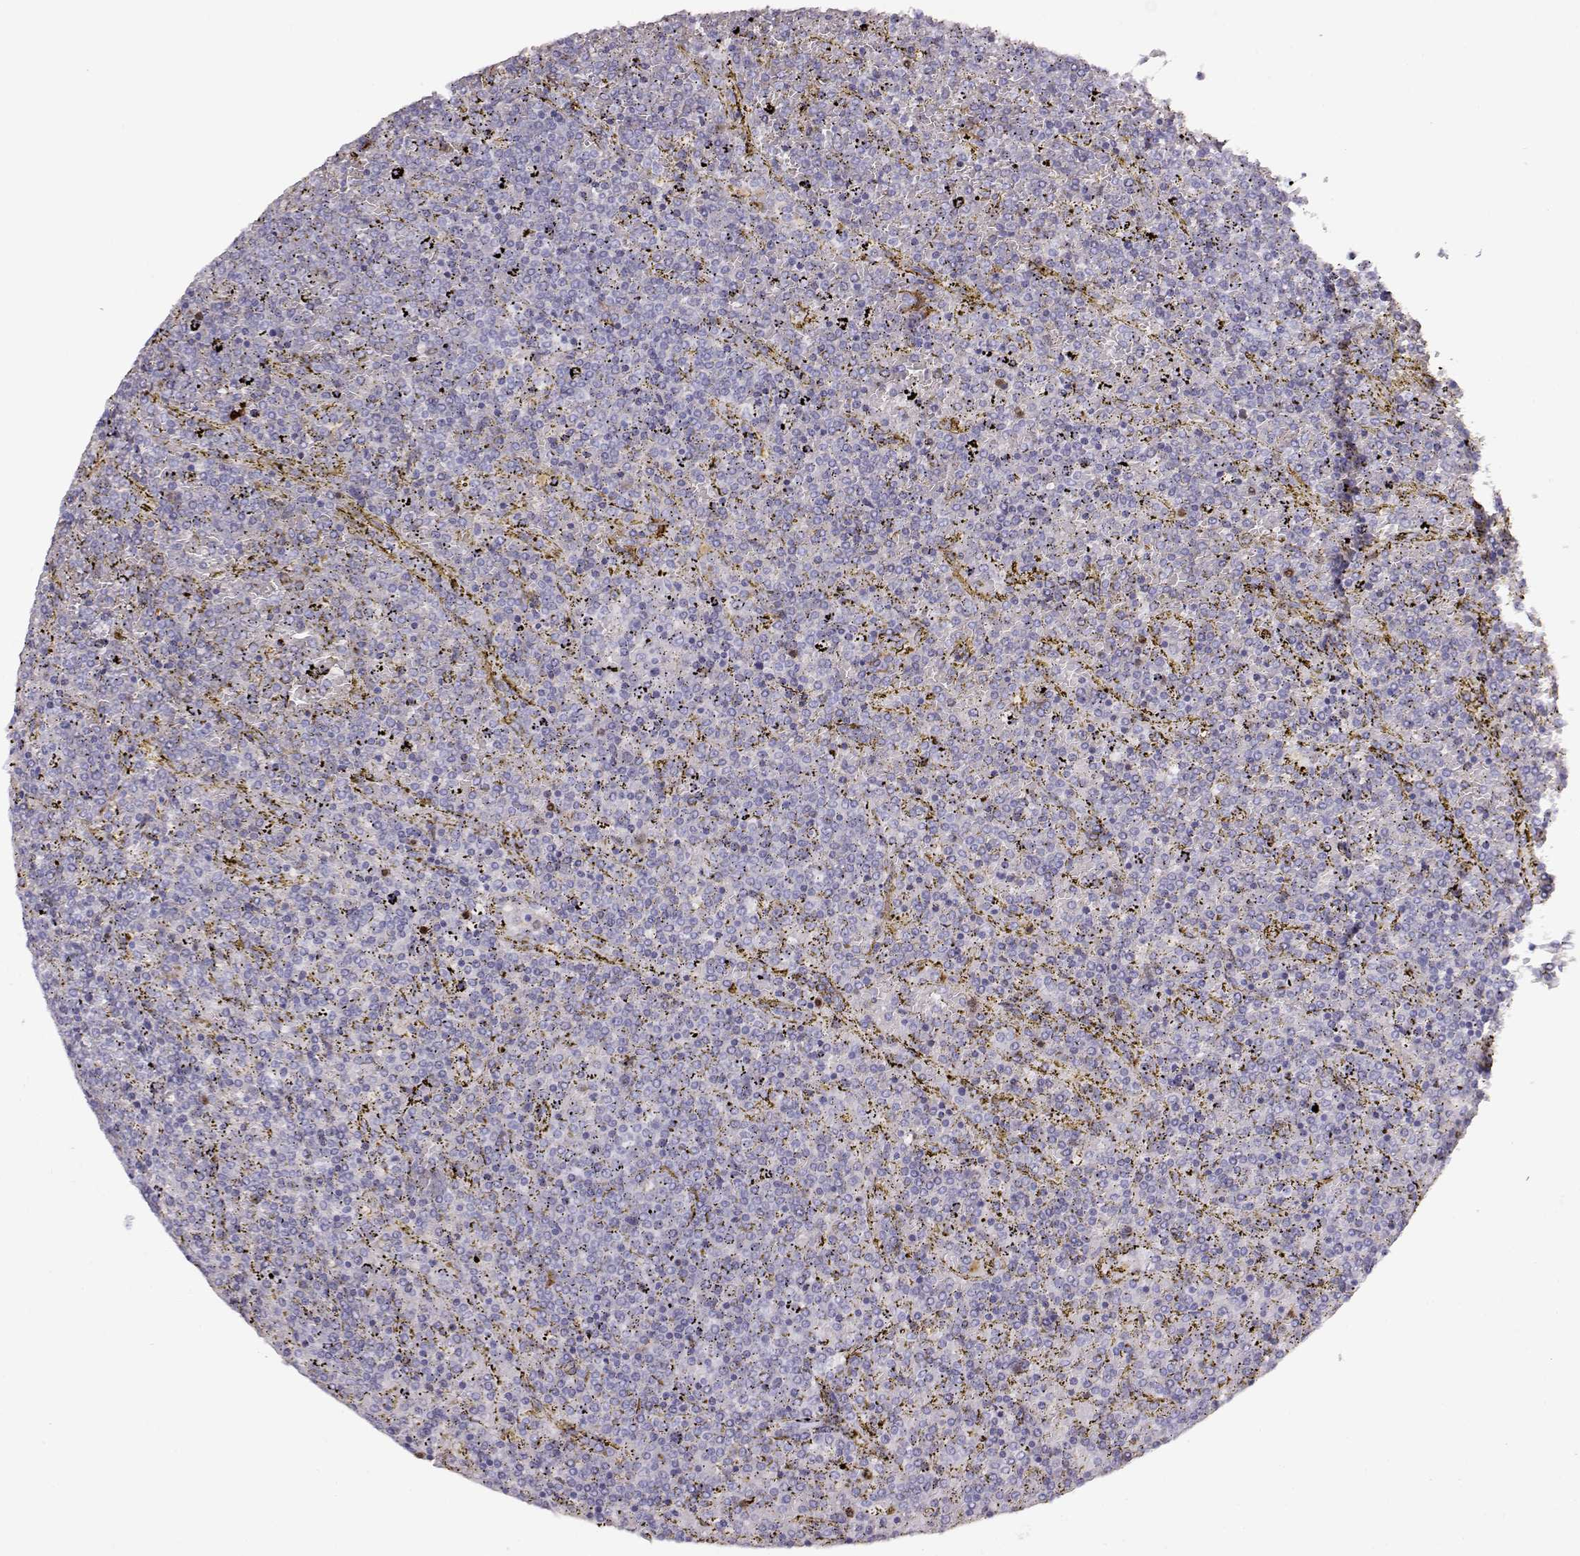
{"staining": {"intensity": "negative", "quantity": "none", "location": "none"}, "tissue": "lymphoma", "cell_type": "Tumor cells", "image_type": "cancer", "snomed": [{"axis": "morphology", "description": "Malignant lymphoma, non-Hodgkin's type, Low grade"}, {"axis": "topography", "description": "Spleen"}], "caption": "DAB (3,3'-diaminobenzidine) immunohistochemical staining of low-grade malignant lymphoma, non-Hodgkin's type shows no significant expression in tumor cells.", "gene": "S100B", "patient": {"sex": "female", "age": 77}}